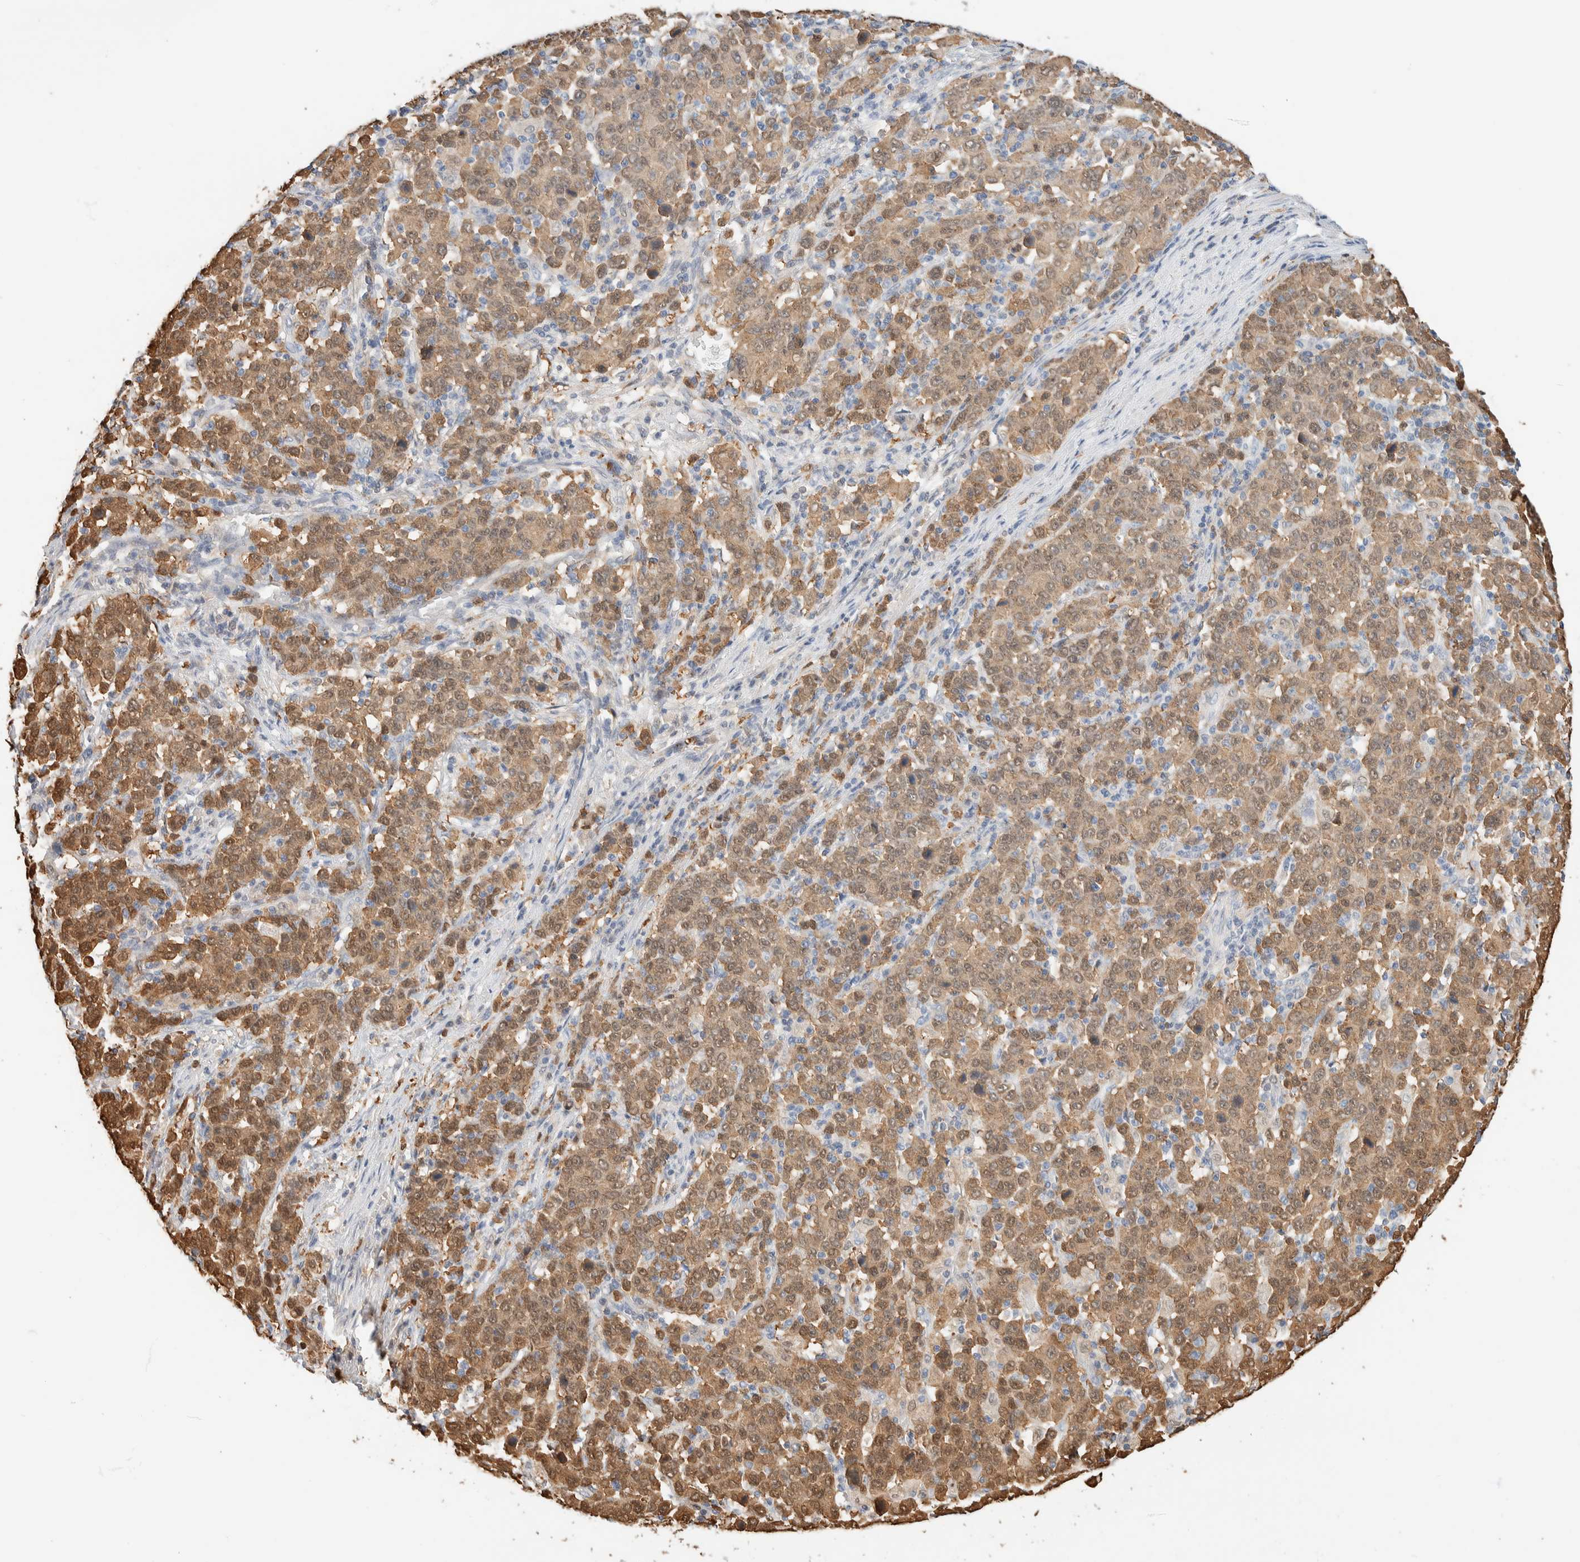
{"staining": {"intensity": "weak", "quantity": ">75%", "location": "cytoplasmic/membranous,nuclear"}, "tissue": "stomach cancer", "cell_type": "Tumor cells", "image_type": "cancer", "snomed": [{"axis": "morphology", "description": "Adenocarcinoma, NOS"}, {"axis": "topography", "description": "Stomach, upper"}], "caption": "A micrograph of human stomach cancer stained for a protein reveals weak cytoplasmic/membranous and nuclear brown staining in tumor cells.", "gene": "SETD4", "patient": {"sex": "male", "age": 69}}